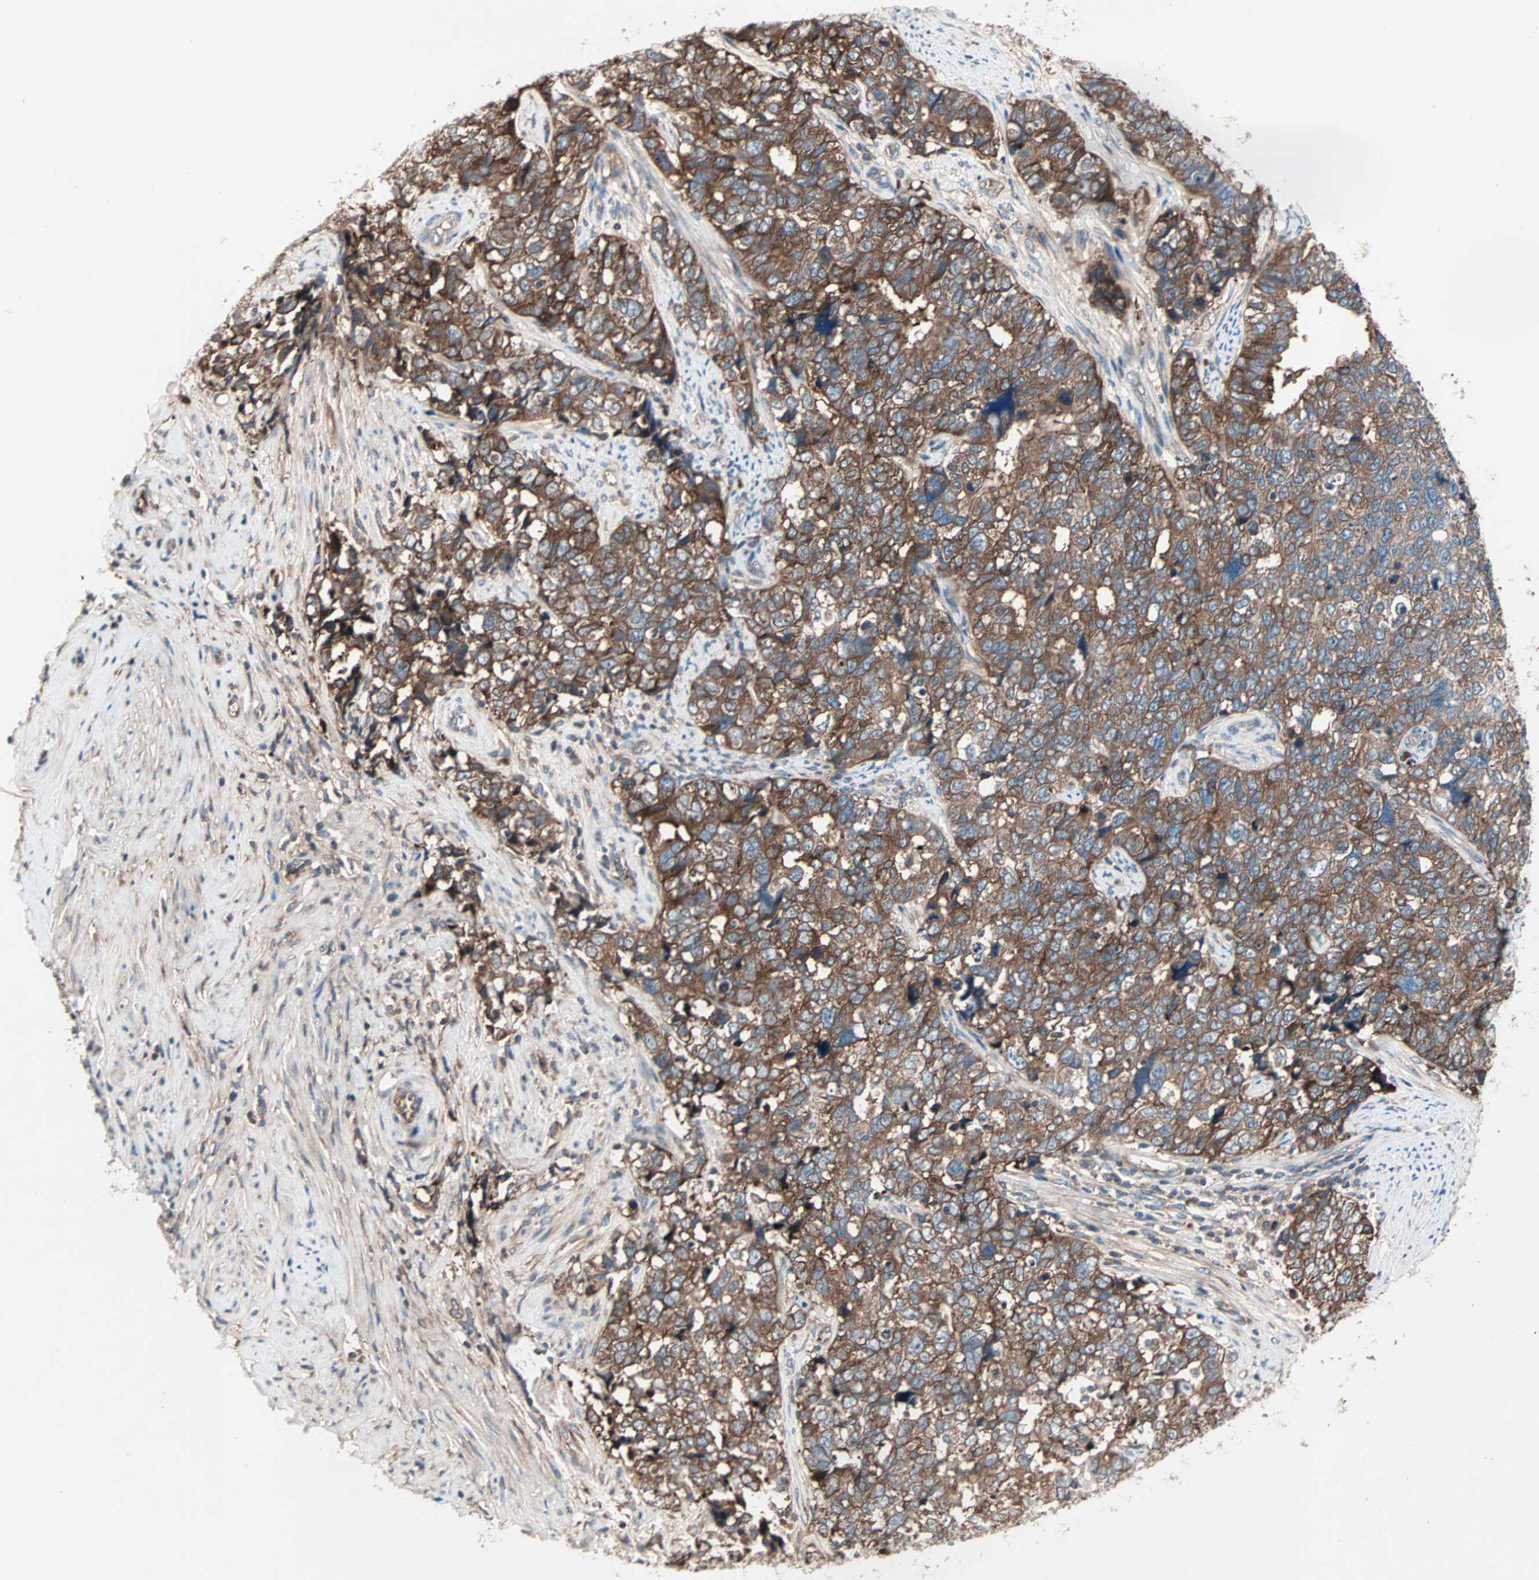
{"staining": {"intensity": "moderate", "quantity": ">75%", "location": "cytoplasmic/membranous"}, "tissue": "cervical cancer", "cell_type": "Tumor cells", "image_type": "cancer", "snomed": [{"axis": "morphology", "description": "Squamous cell carcinoma, NOS"}, {"axis": "topography", "description": "Cervix"}], "caption": "Immunohistochemical staining of cervical squamous cell carcinoma shows medium levels of moderate cytoplasmic/membranous protein staining in approximately >75% of tumor cells. Immunohistochemistry (ihc) stains the protein in brown and the nuclei are stained blue.", "gene": "CAD", "patient": {"sex": "female", "age": 63}}